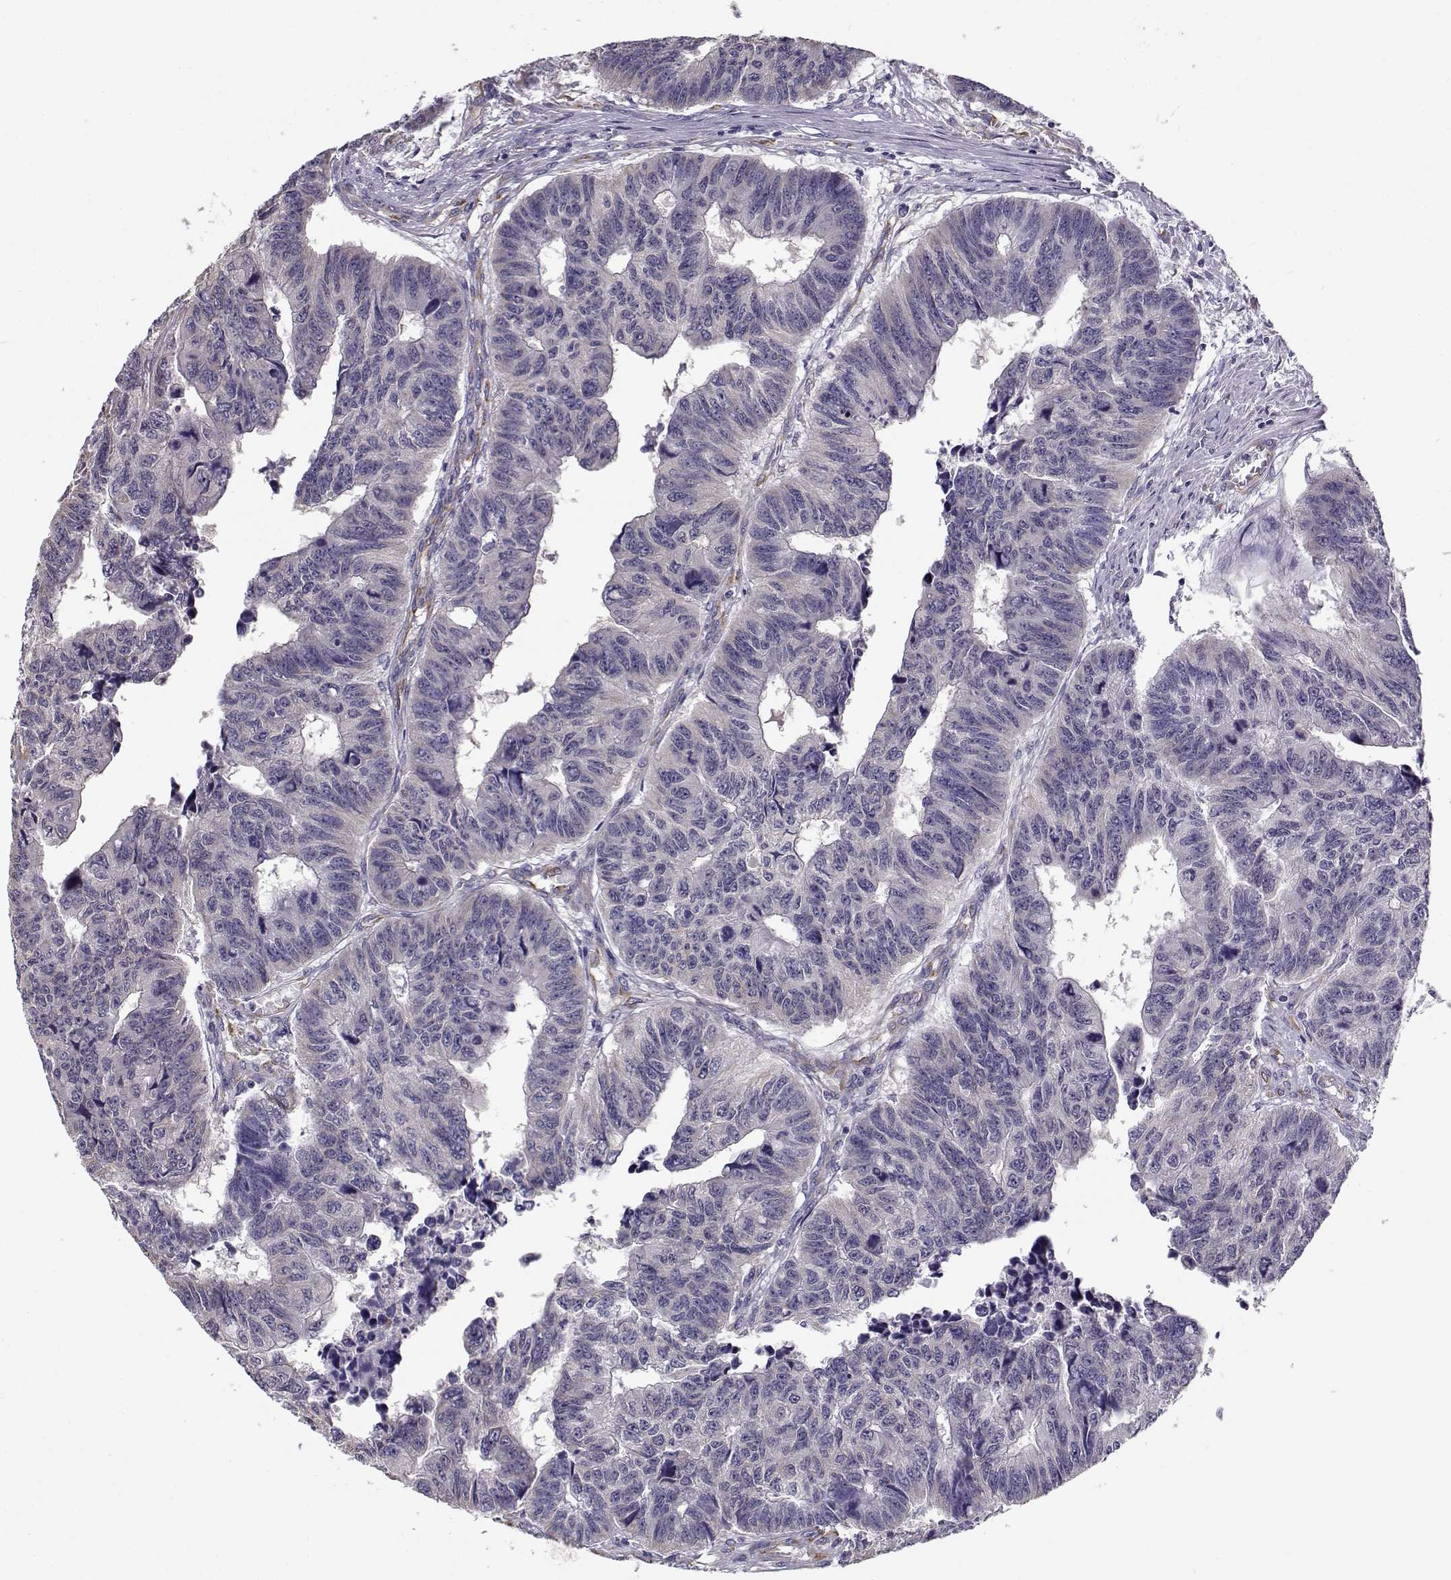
{"staining": {"intensity": "weak", "quantity": "<25%", "location": "cytoplasmic/membranous"}, "tissue": "colorectal cancer", "cell_type": "Tumor cells", "image_type": "cancer", "snomed": [{"axis": "morphology", "description": "Adenocarcinoma, NOS"}, {"axis": "topography", "description": "Rectum"}], "caption": "Tumor cells are negative for brown protein staining in adenocarcinoma (colorectal).", "gene": "BEND6", "patient": {"sex": "female", "age": 85}}